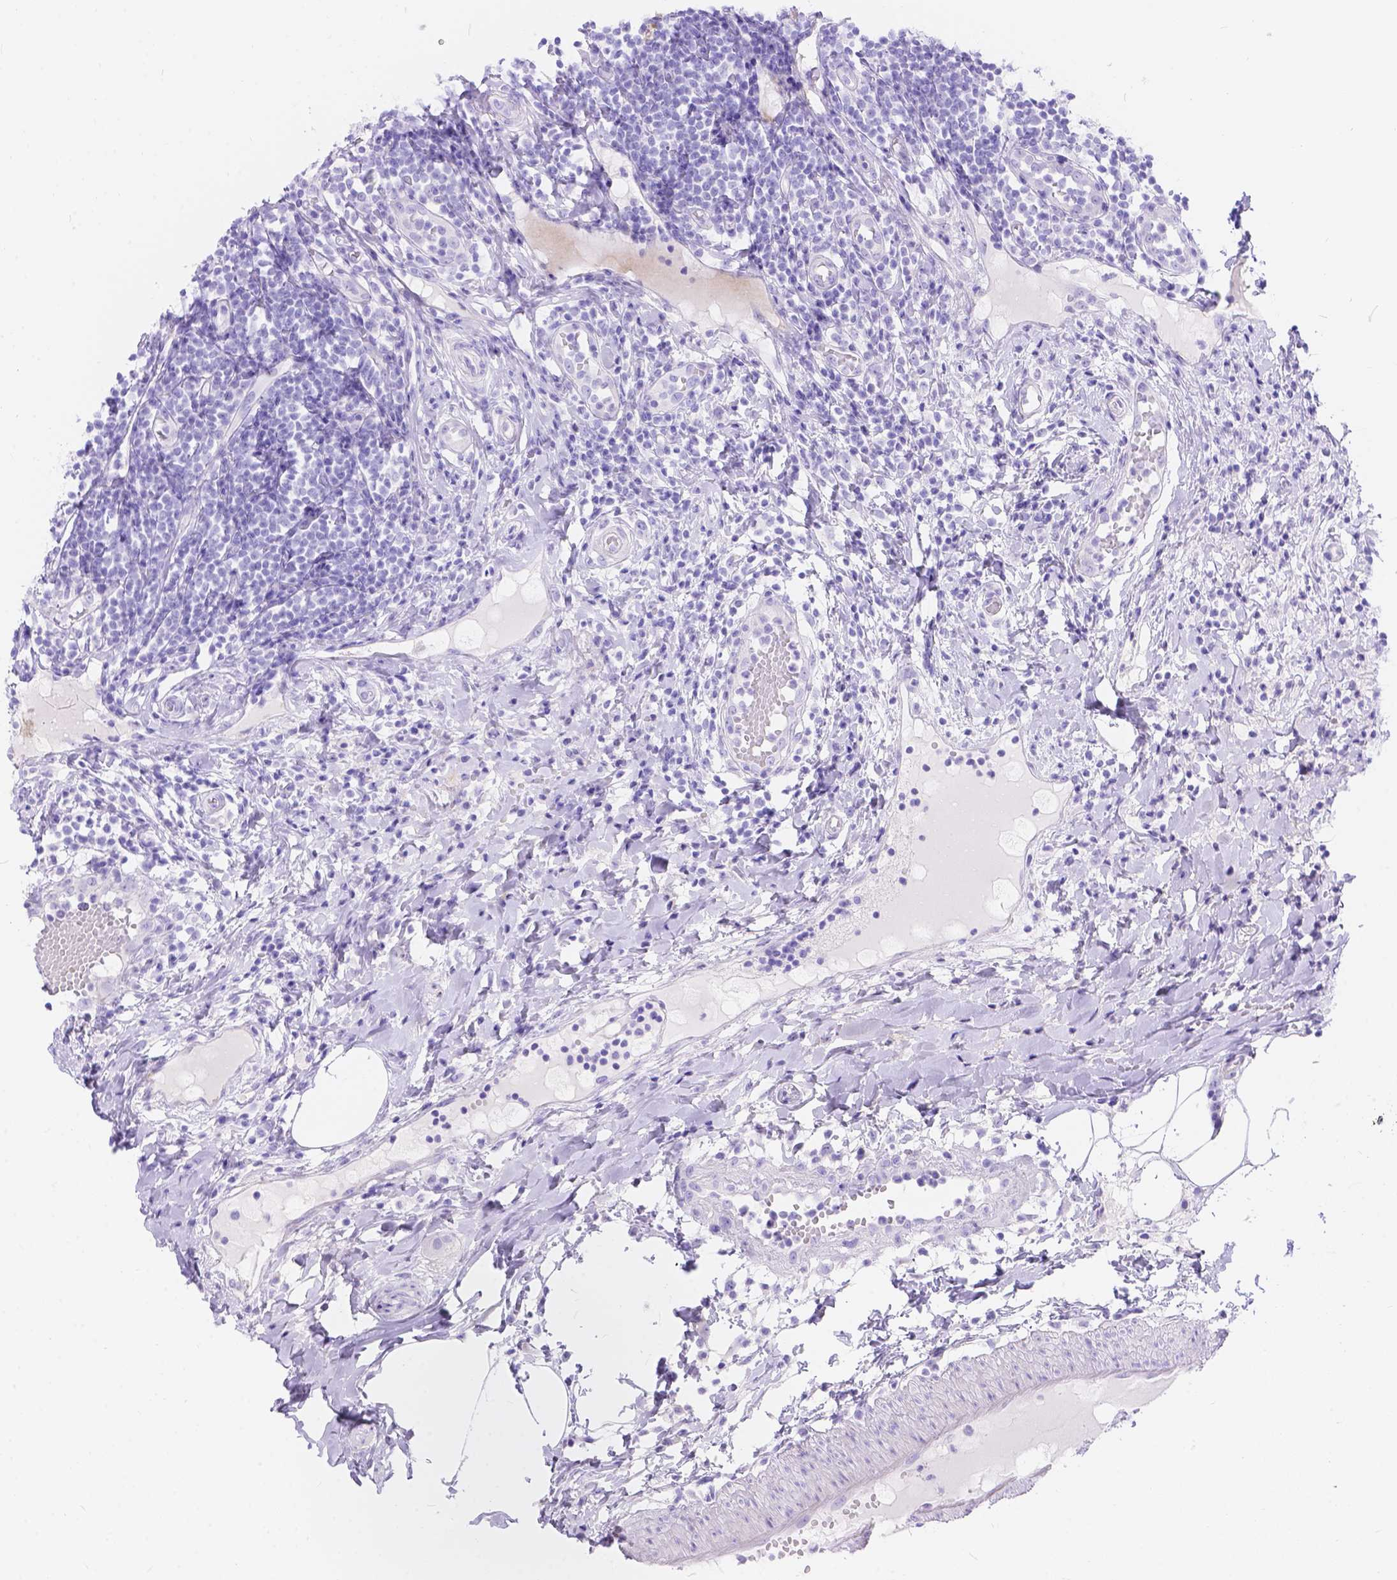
{"staining": {"intensity": "negative", "quantity": "none", "location": "none"}, "tissue": "appendix", "cell_type": "Glandular cells", "image_type": "normal", "snomed": [{"axis": "morphology", "description": "Normal tissue, NOS"}, {"axis": "morphology", "description": "Inflammation, NOS"}, {"axis": "topography", "description": "Appendix"}], "caption": "IHC histopathology image of benign appendix: human appendix stained with DAB (3,3'-diaminobenzidine) reveals no significant protein staining in glandular cells.", "gene": "KLHL10", "patient": {"sex": "male", "age": 16}}